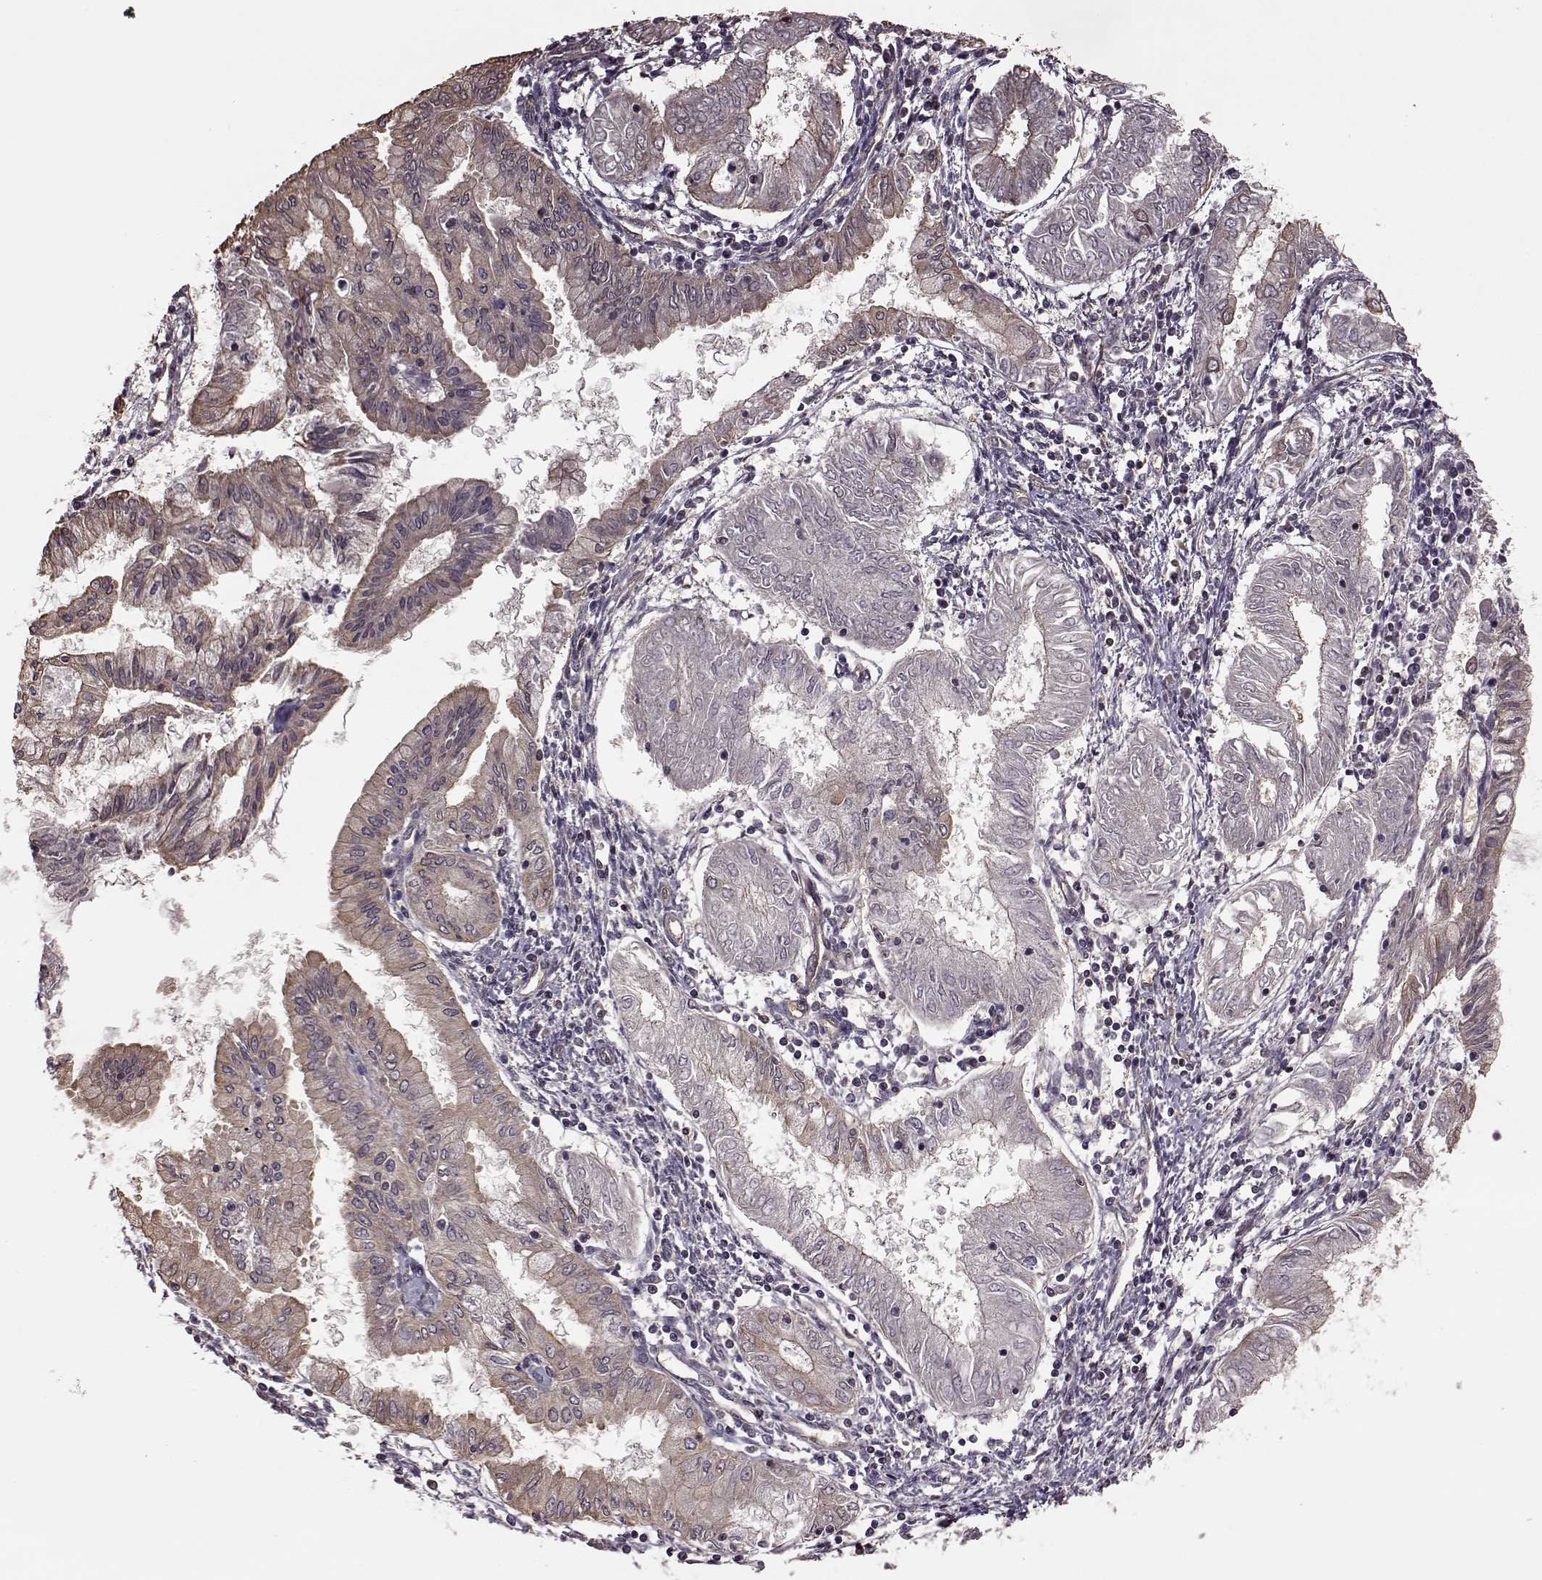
{"staining": {"intensity": "weak", "quantity": "25%-75%", "location": "cytoplasmic/membranous"}, "tissue": "endometrial cancer", "cell_type": "Tumor cells", "image_type": "cancer", "snomed": [{"axis": "morphology", "description": "Adenocarcinoma, NOS"}, {"axis": "topography", "description": "Endometrium"}], "caption": "A brown stain shows weak cytoplasmic/membranous expression of a protein in adenocarcinoma (endometrial) tumor cells.", "gene": "FTO", "patient": {"sex": "female", "age": 68}}